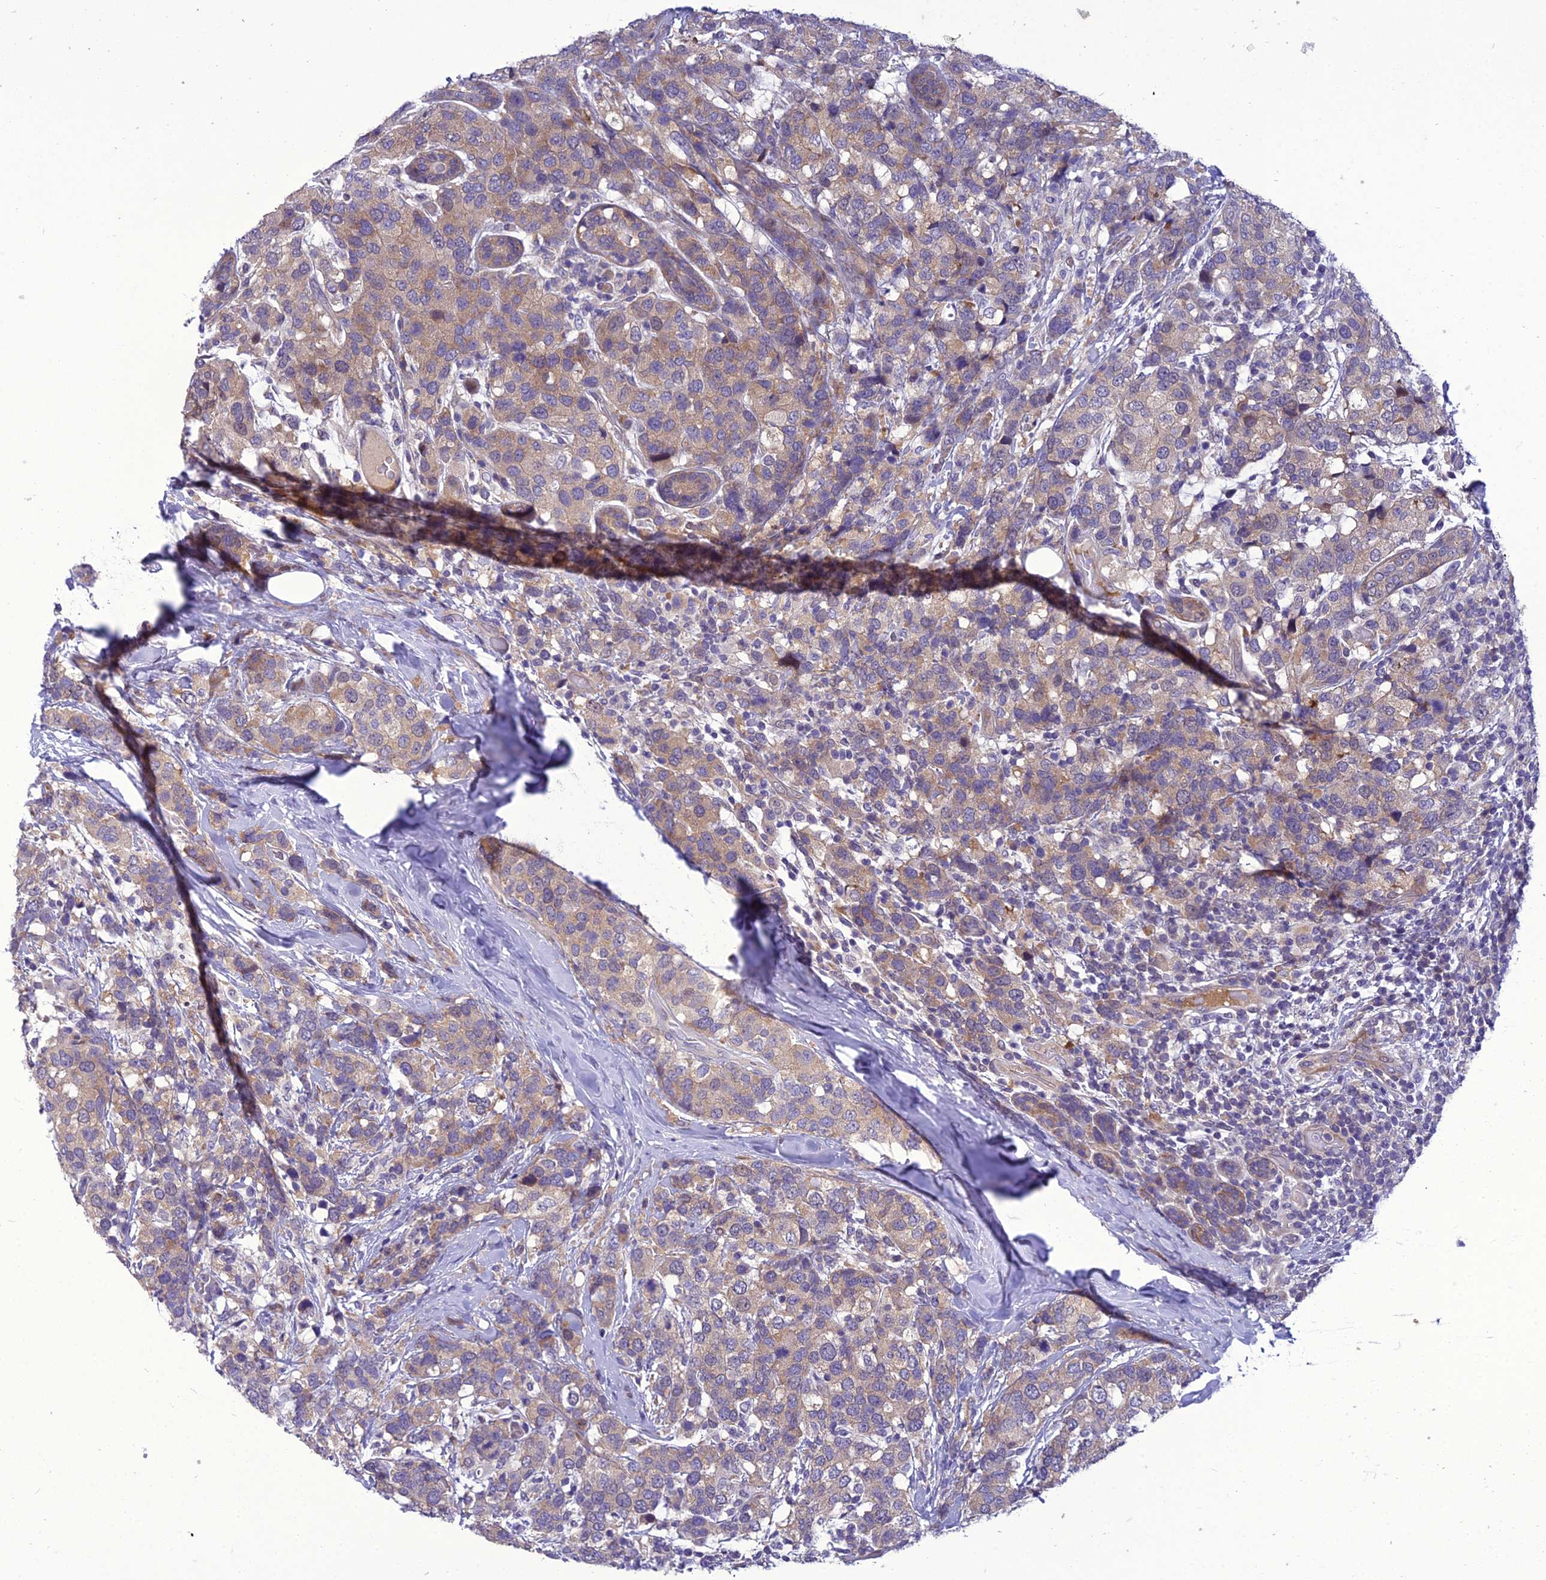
{"staining": {"intensity": "weak", "quantity": ">75%", "location": "cytoplasmic/membranous"}, "tissue": "breast cancer", "cell_type": "Tumor cells", "image_type": "cancer", "snomed": [{"axis": "morphology", "description": "Lobular carcinoma"}, {"axis": "topography", "description": "Breast"}], "caption": "Weak cytoplasmic/membranous staining is present in approximately >75% of tumor cells in lobular carcinoma (breast).", "gene": "GAB4", "patient": {"sex": "female", "age": 59}}